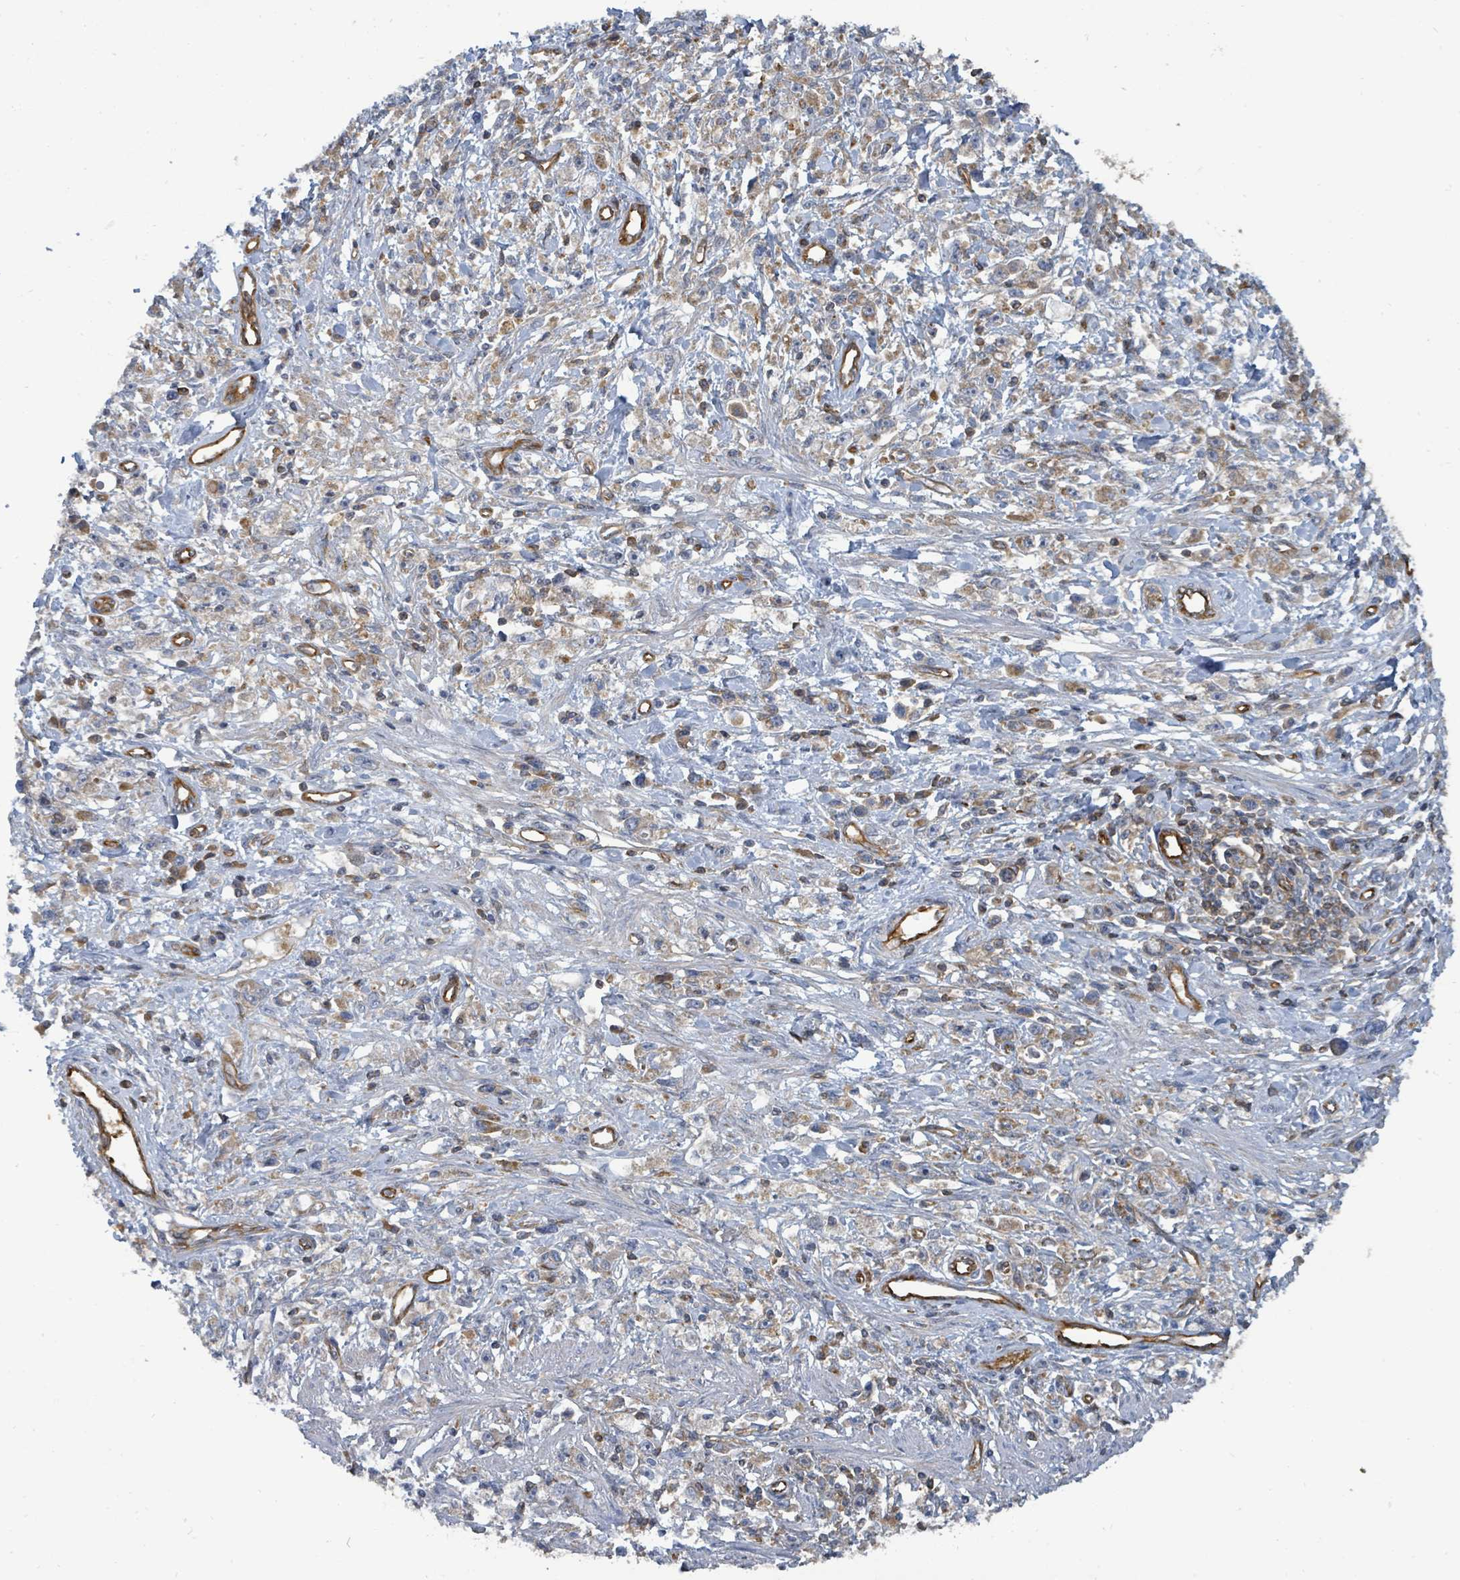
{"staining": {"intensity": "weak", "quantity": "25%-75%", "location": "cytoplasmic/membranous"}, "tissue": "stomach cancer", "cell_type": "Tumor cells", "image_type": "cancer", "snomed": [{"axis": "morphology", "description": "Adenocarcinoma, NOS"}, {"axis": "topography", "description": "Stomach"}], "caption": "A micrograph of human stomach cancer (adenocarcinoma) stained for a protein shows weak cytoplasmic/membranous brown staining in tumor cells. (Brightfield microscopy of DAB IHC at high magnification).", "gene": "BOLA2B", "patient": {"sex": "female", "age": 59}}